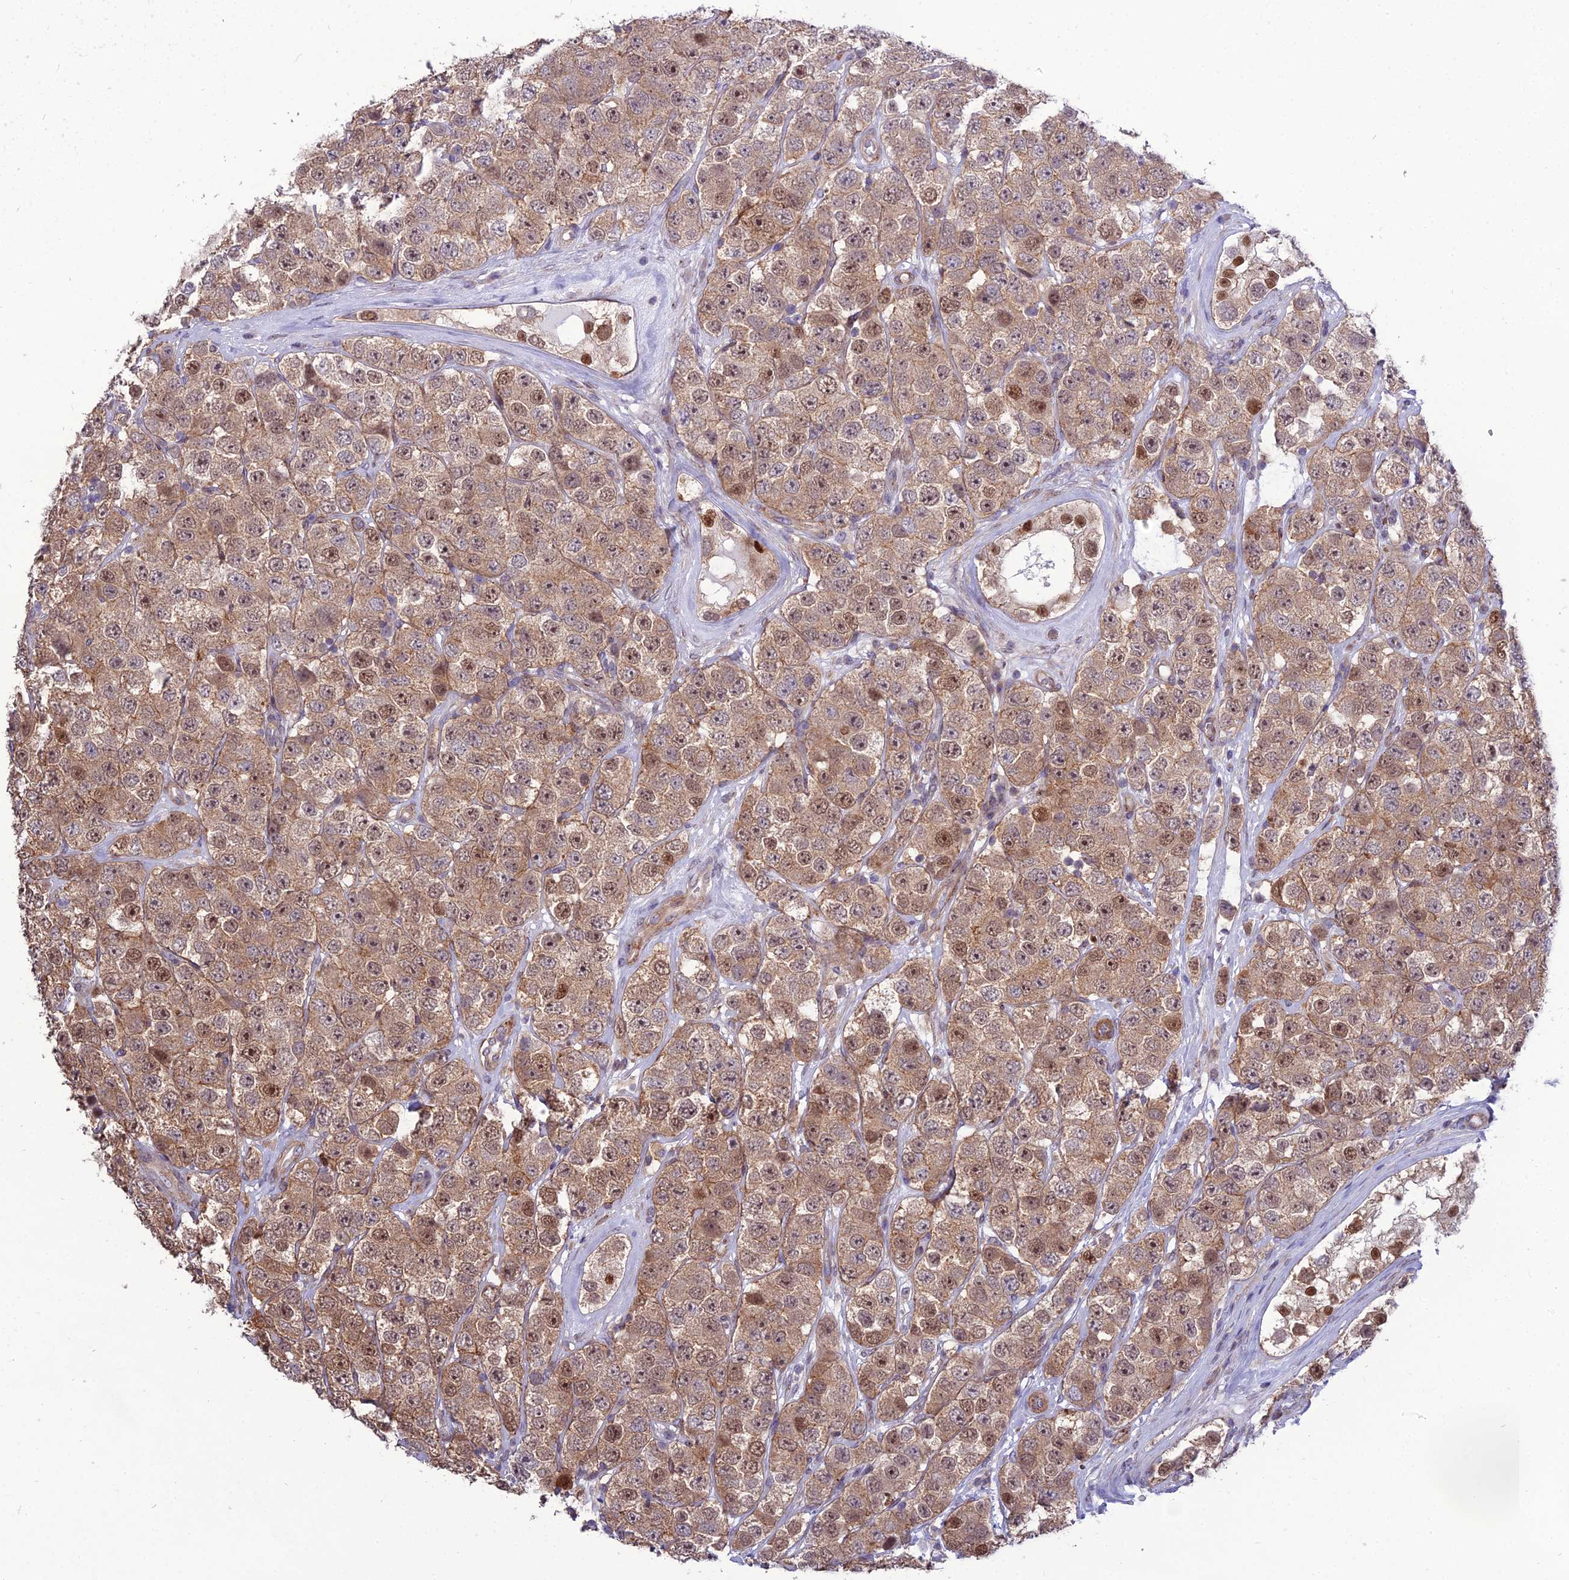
{"staining": {"intensity": "moderate", "quantity": ">75%", "location": "cytoplasmic/membranous,nuclear"}, "tissue": "testis cancer", "cell_type": "Tumor cells", "image_type": "cancer", "snomed": [{"axis": "morphology", "description": "Seminoma, NOS"}, {"axis": "topography", "description": "Testis"}], "caption": "Immunohistochemistry micrograph of human testis seminoma stained for a protein (brown), which shows medium levels of moderate cytoplasmic/membranous and nuclear expression in approximately >75% of tumor cells.", "gene": "TSPYL2", "patient": {"sex": "male", "age": 28}}